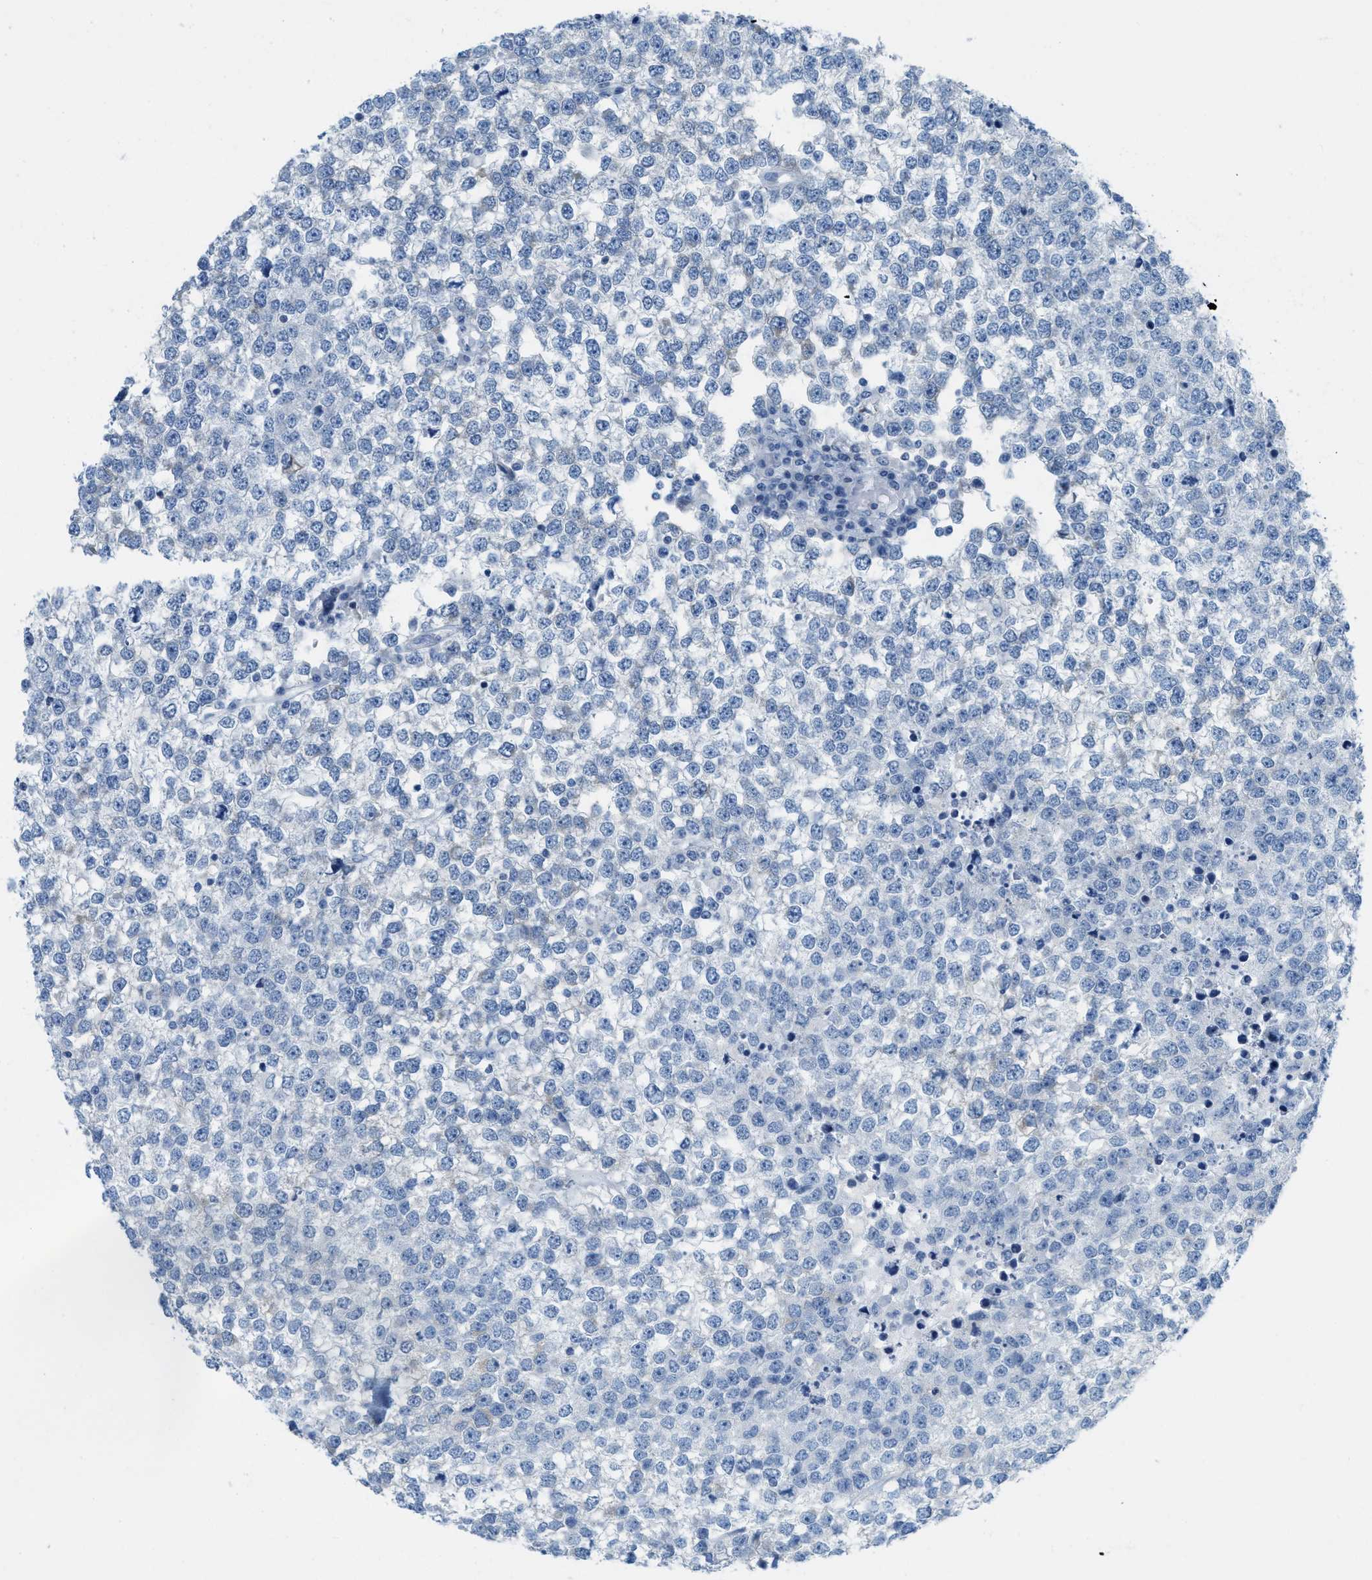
{"staining": {"intensity": "negative", "quantity": "none", "location": "none"}, "tissue": "testis cancer", "cell_type": "Tumor cells", "image_type": "cancer", "snomed": [{"axis": "morphology", "description": "Seminoma, NOS"}, {"axis": "topography", "description": "Testis"}], "caption": "The histopathology image displays no significant staining in tumor cells of testis cancer (seminoma).", "gene": "ASGR1", "patient": {"sex": "male", "age": 65}}